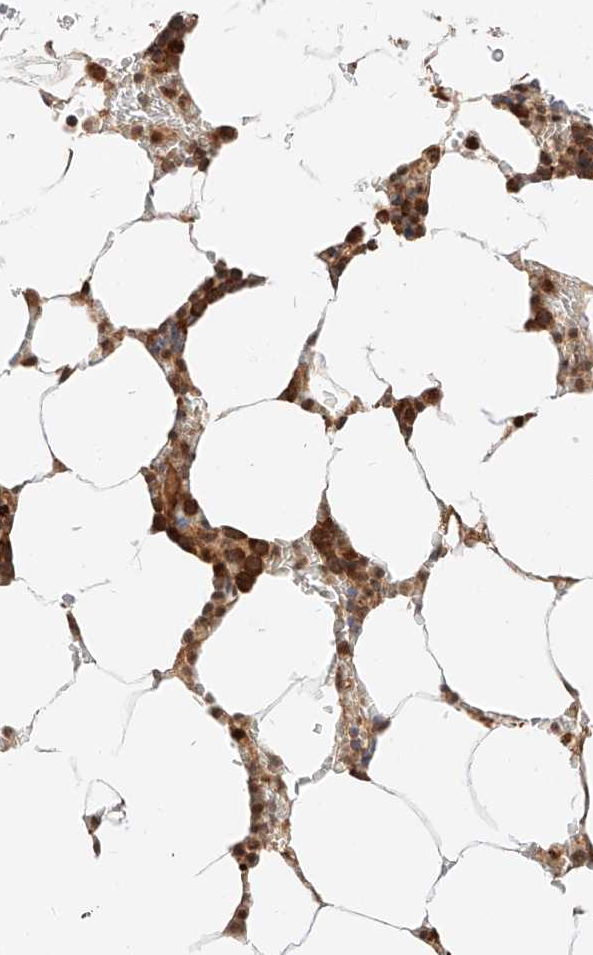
{"staining": {"intensity": "moderate", "quantity": ">75%", "location": "cytoplasmic/membranous,nuclear"}, "tissue": "bone marrow", "cell_type": "Hematopoietic cells", "image_type": "normal", "snomed": [{"axis": "morphology", "description": "Normal tissue, NOS"}, {"axis": "topography", "description": "Bone marrow"}], "caption": "IHC (DAB (3,3'-diaminobenzidine)) staining of benign human bone marrow demonstrates moderate cytoplasmic/membranous,nuclear protein staining in about >75% of hematopoietic cells. (brown staining indicates protein expression, while blue staining denotes nuclei).", "gene": "EIF4H", "patient": {"sex": "male", "age": 70}}